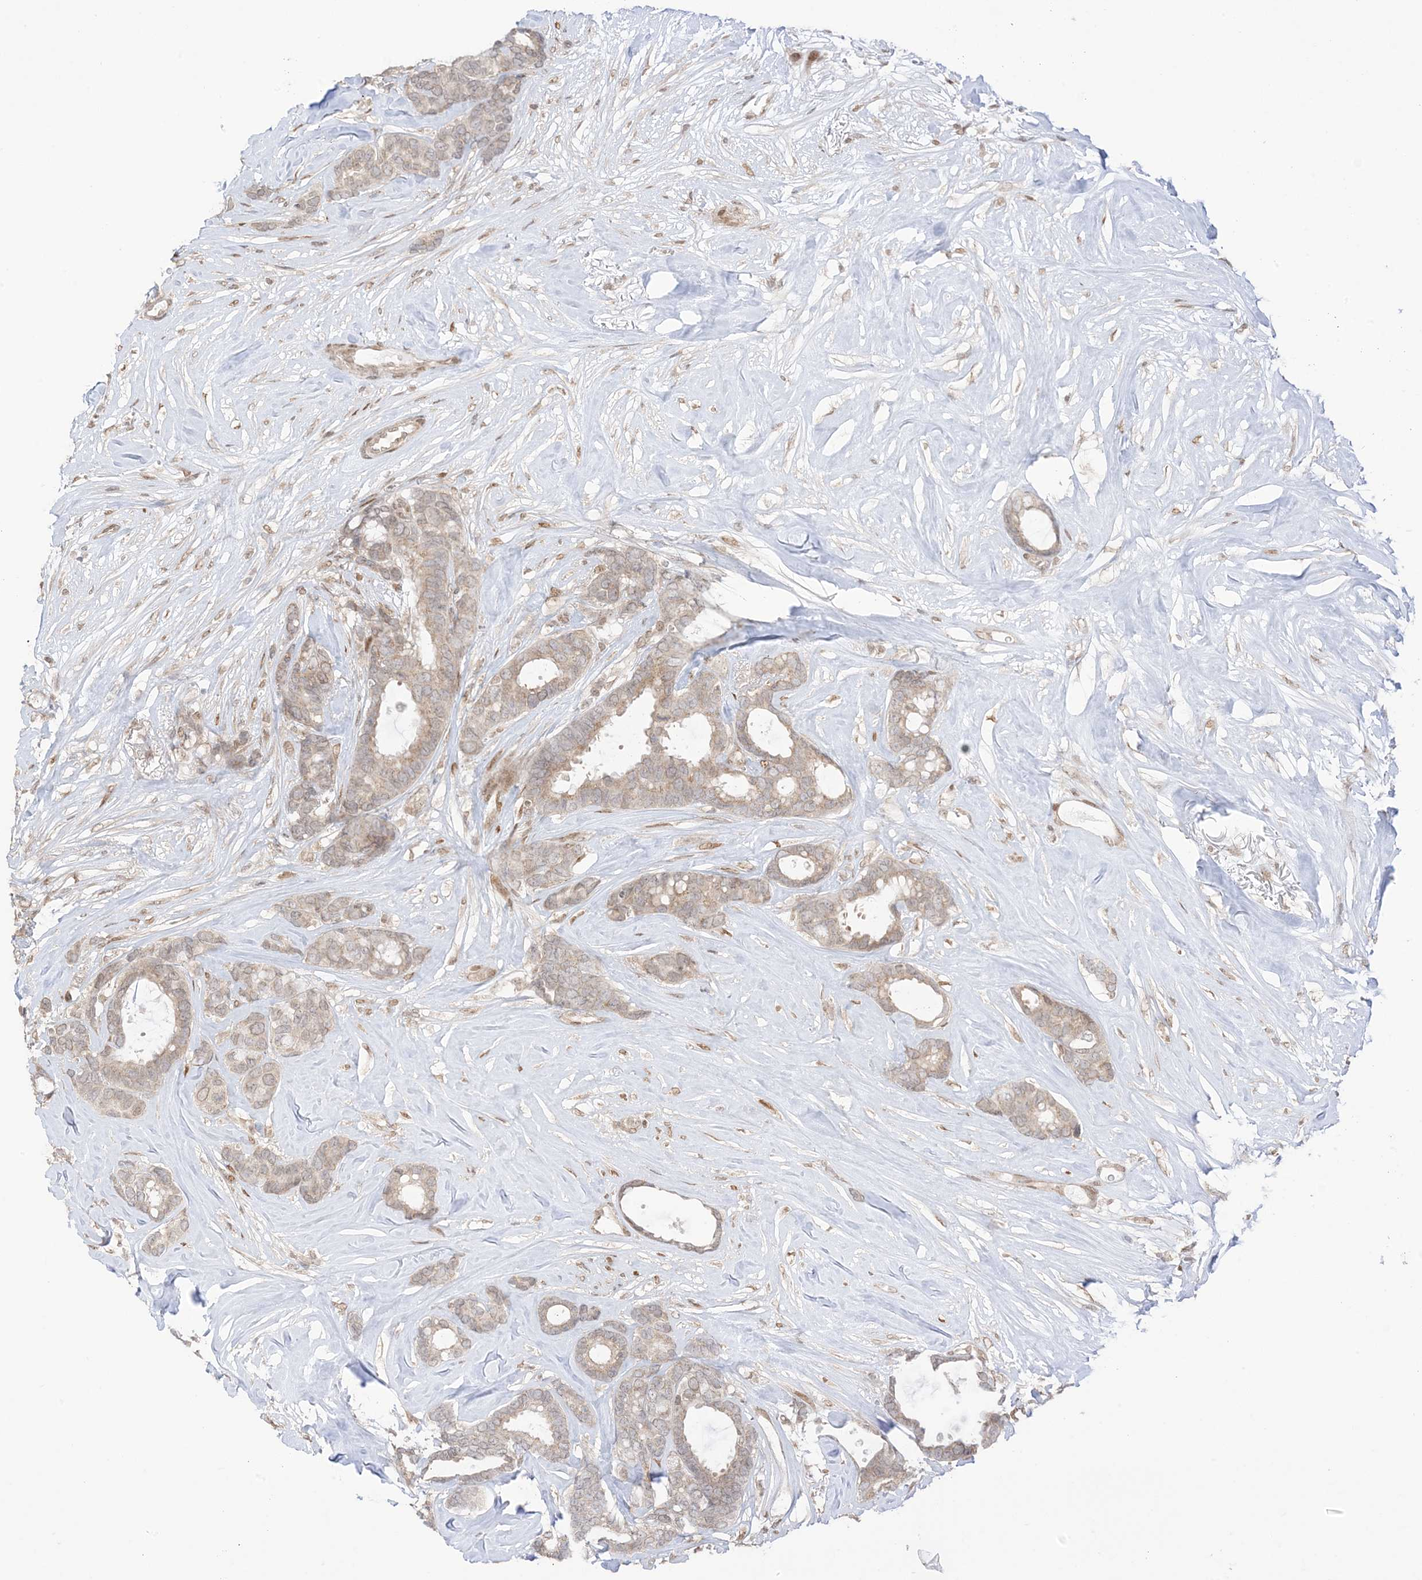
{"staining": {"intensity": "weak", "quantity": ">75%", "location": "cytoplasmic/membranous,nuclear"}, "tissue": "breast cancer", "cell_type": "Tumor cells", "image_type": "cancer", "snomed": [{"axis": "morphology", "description": "Duct carcinoma"}, {"axis": "topography", "description": "Breast"}], "caption": "An image of human breast cancer (infiltrating ductal carcinoma) stained for a protein displays weak cytoplasmic/membranous and nuclear brown staining in tumor cells.", "gene": "UBE2E2", "patient": {"sex": "female", "age": 87}}